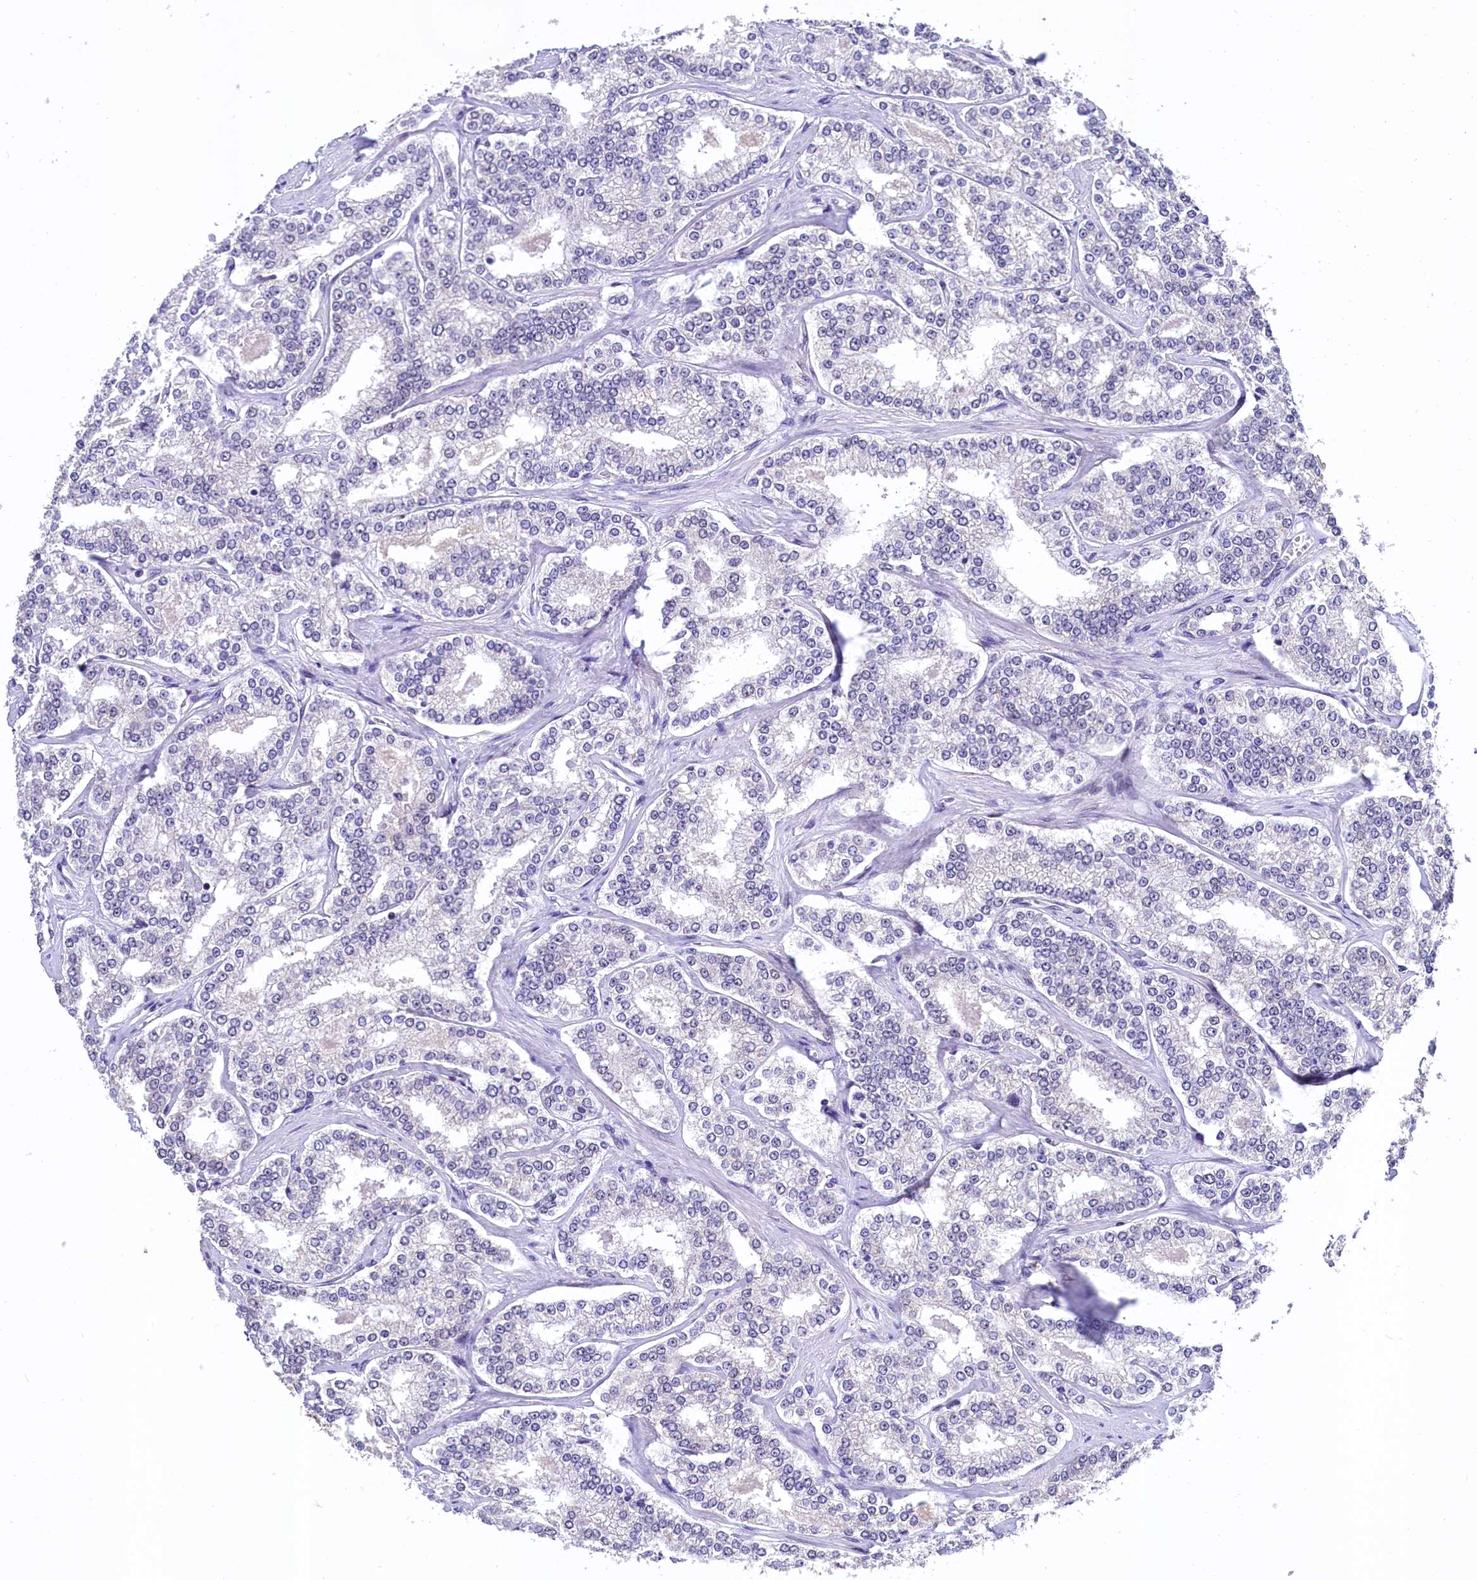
{"staining": {"intensity": "negative", "quantity": "none", "location": "none"}, "tissue": "prostate cancer", "cell_type": "Tumor cells", "image_type": "cancer", "snomed": [{"axis": "morphology", "description": "Normal tissue, NOS"}, {"axis": "morphology", "description": "Adenocarcinoma, High grade"}, {"axis": "topography", "description": "Prostate"}], "caption": "Tumor cells show no significant staining in prostate cancer.", "gene": "HECTD4", "patient": {"sex": "male", "age": 83}}